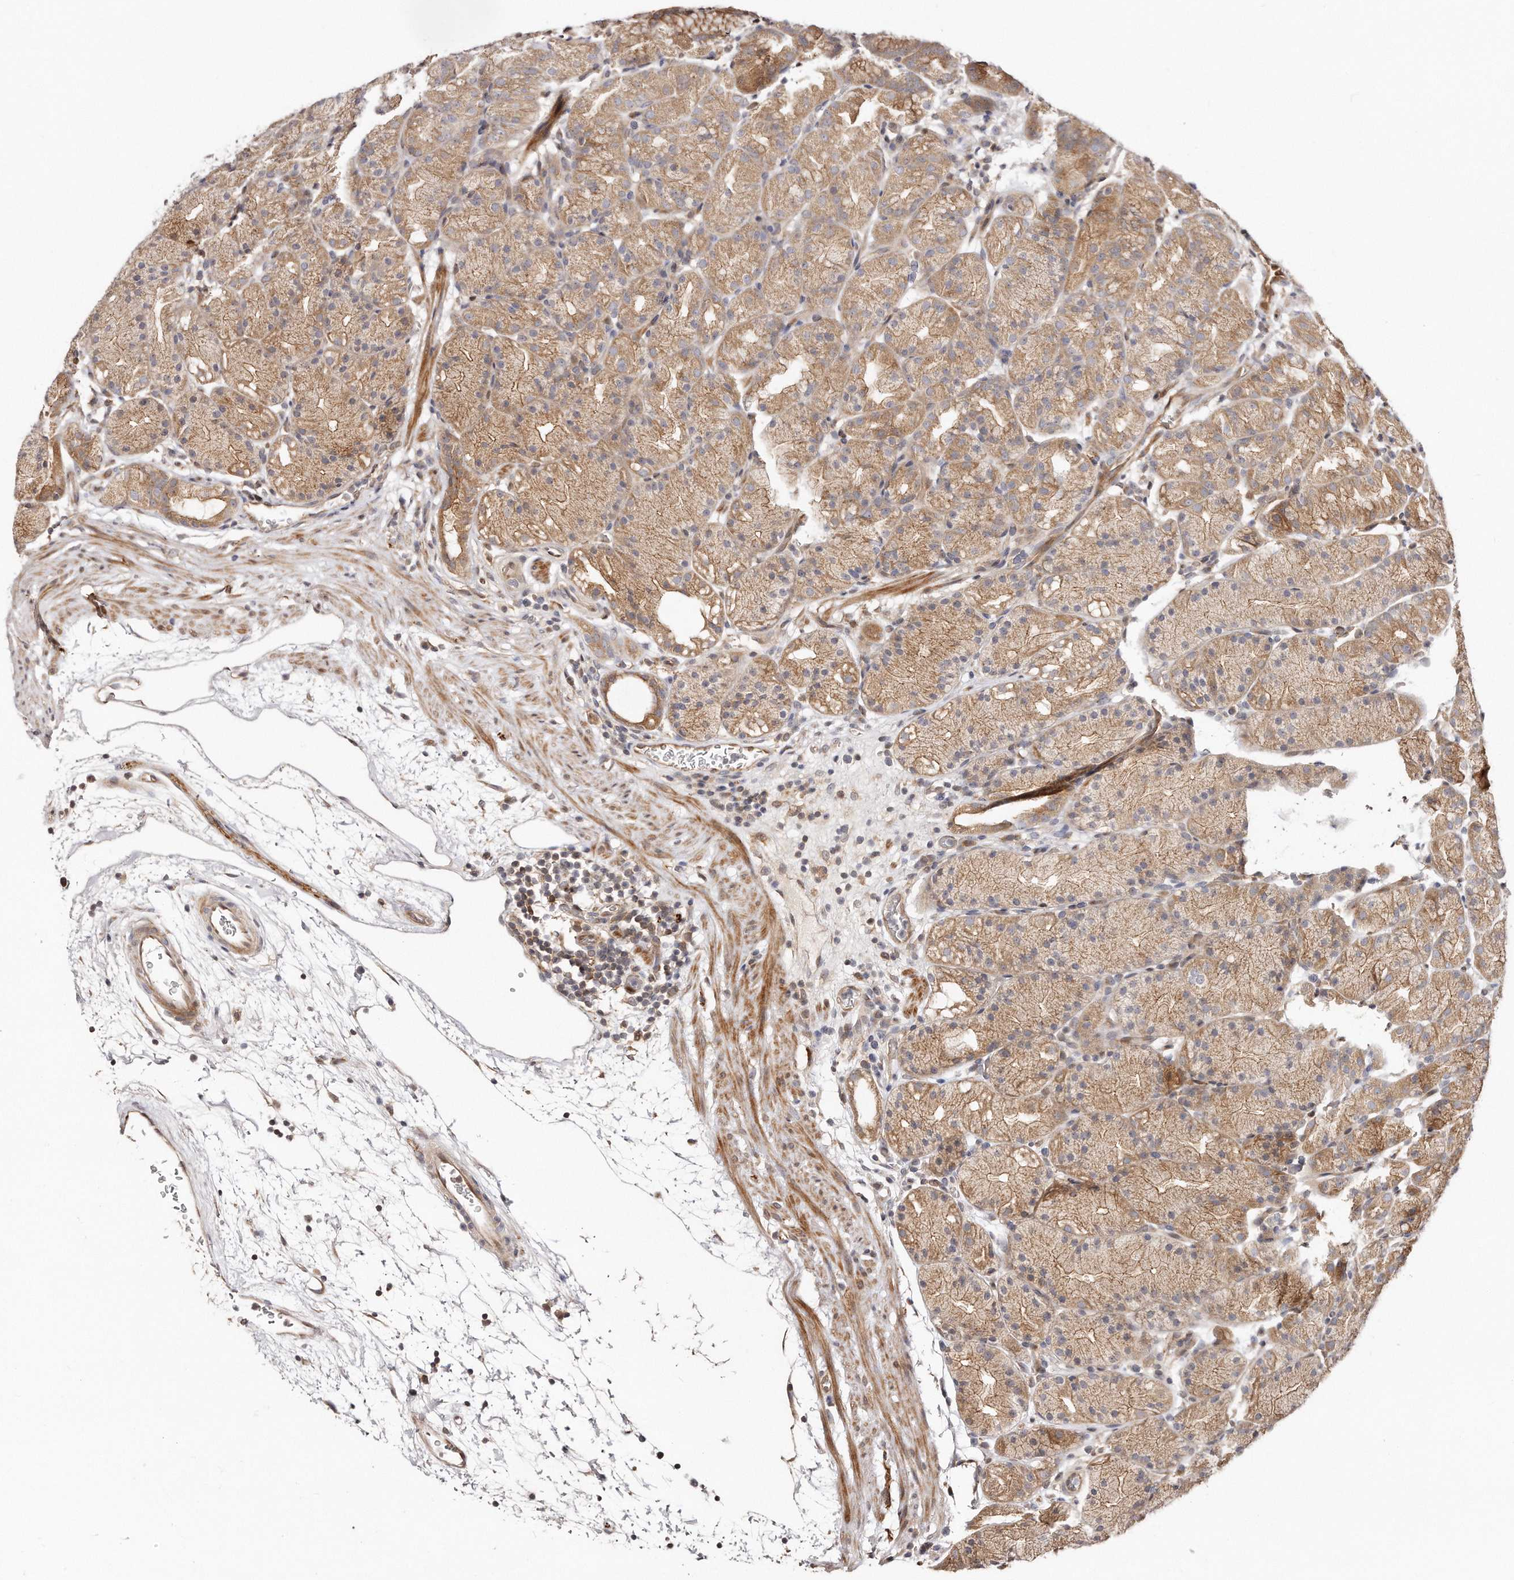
{"staining": {"intensity": "moderate", "quantity": "25%-75%", "location": "cytoplasmic/membranous"}, "tissue": "stomach", "cell_type": "Glandular cells", "image_type": "normal", "snomed": [{"axis": "morphology", "description": "Normal tissue, NOS"}, {"axis": "topography", "description": "Stomach, upper"}], "caption": "An immunohistochemistry micrograph of unremarkable tissue is shown. Protein staining in brown labels moderate cytoplasmic/membranous positivity in stomach within glandular cells. (Brightfield microscopy of DAB IHC at high magnification).", "gene": "GBP4", "patient": {"sex": "male", "age": 48}}